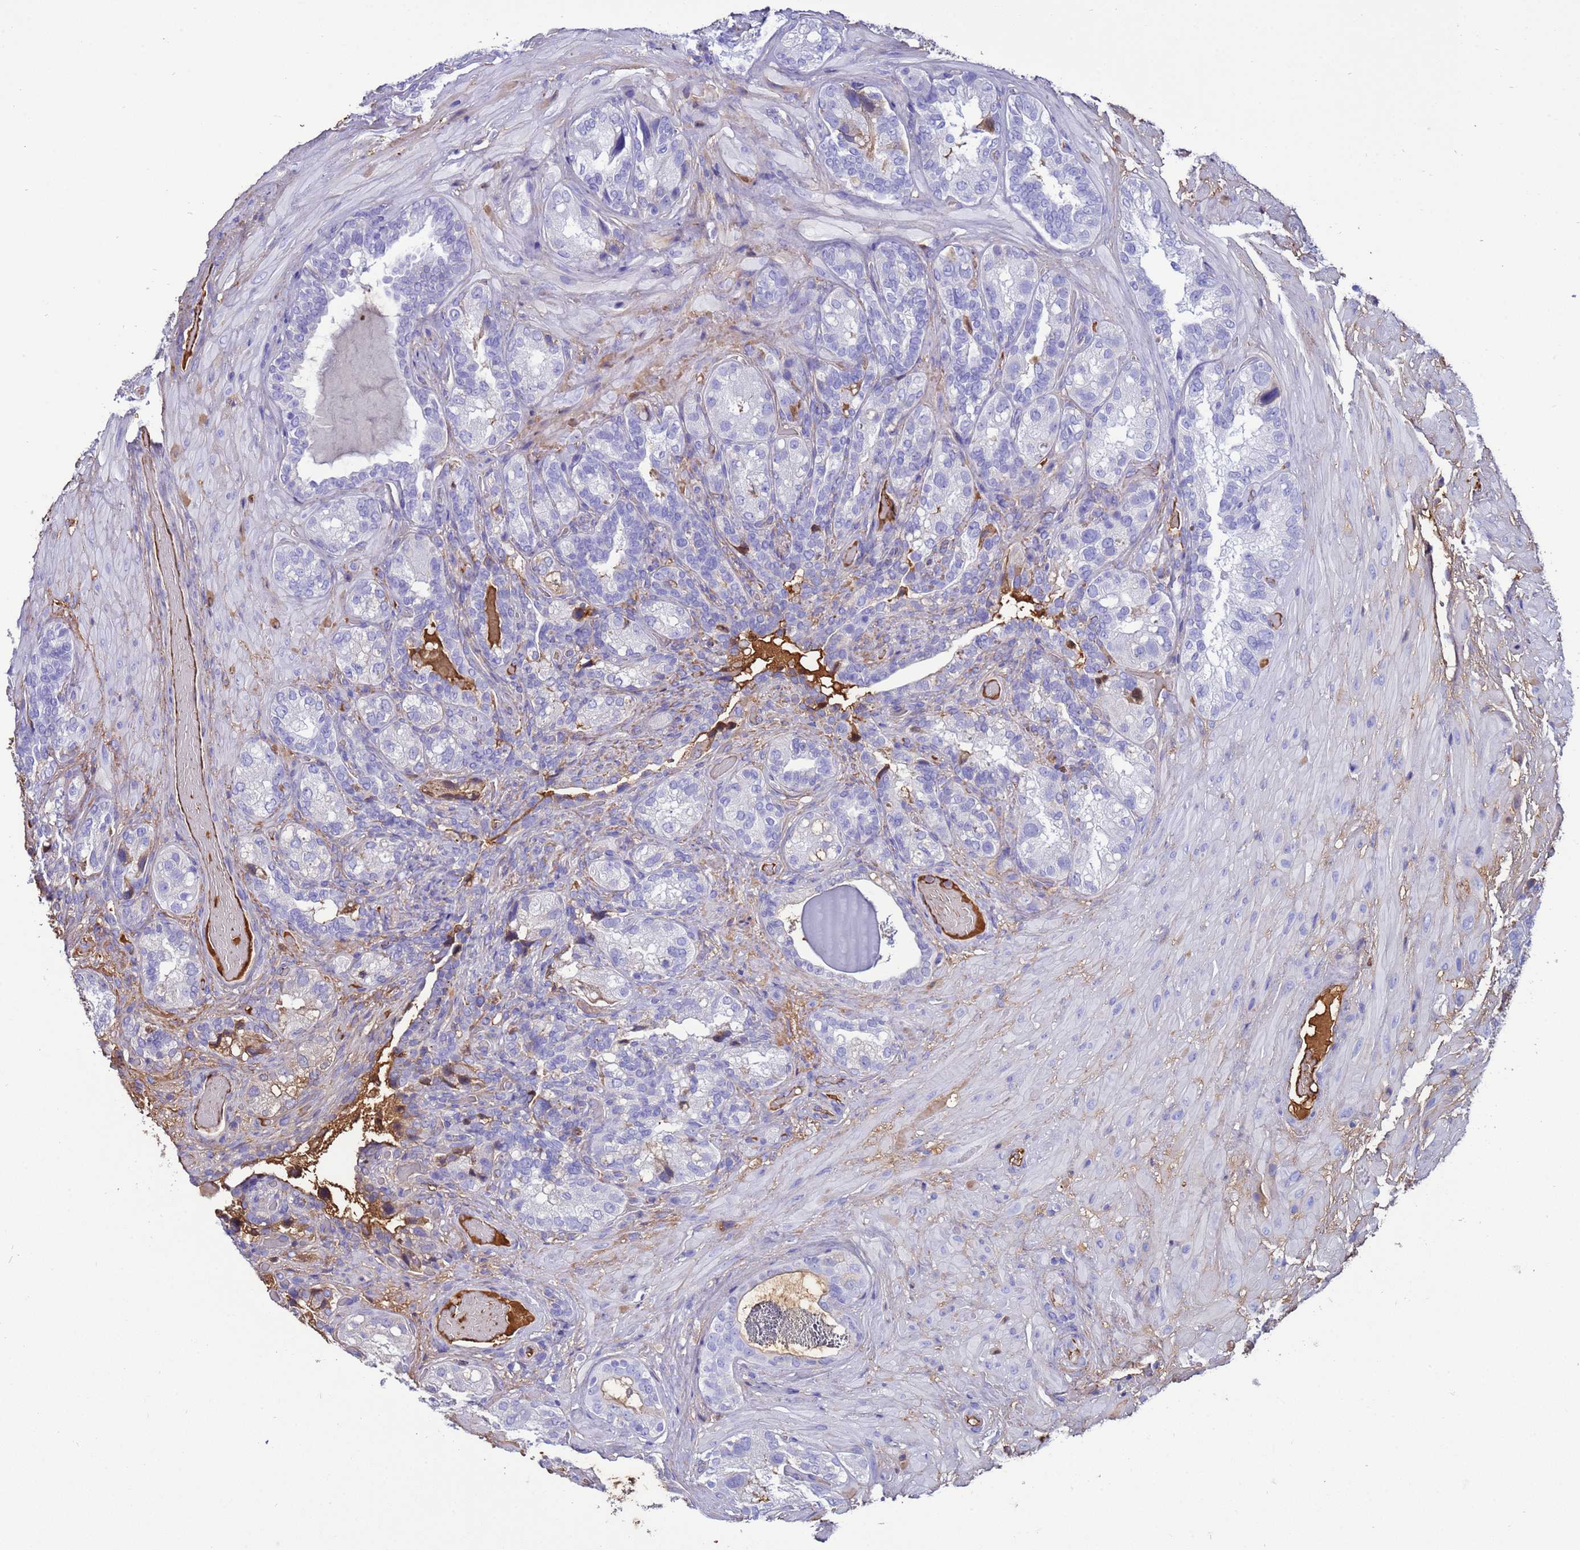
{"staining": {"intensity": "negative", "quantity": "none", "location": "none"}, "tissue": "seminal vesicle", "cell_type": "Glandular cells", "image_type": "normal", "snomed": [{"axis": "morphology", "description": "Normal tissue, NOS"}, {"axis": "topography", "description": "Seminal veicle"}, {"axis": "topography", "description": "Peripheral nerve tissue"}], "caption": "High power microscopy photomicrograph of an immunohistochemistry histopathology image of benign seminal vesicle, revealing no significant positivity in glandular cells.", "gene": "H1", "patient": {"sex": "male", "age": 67}}